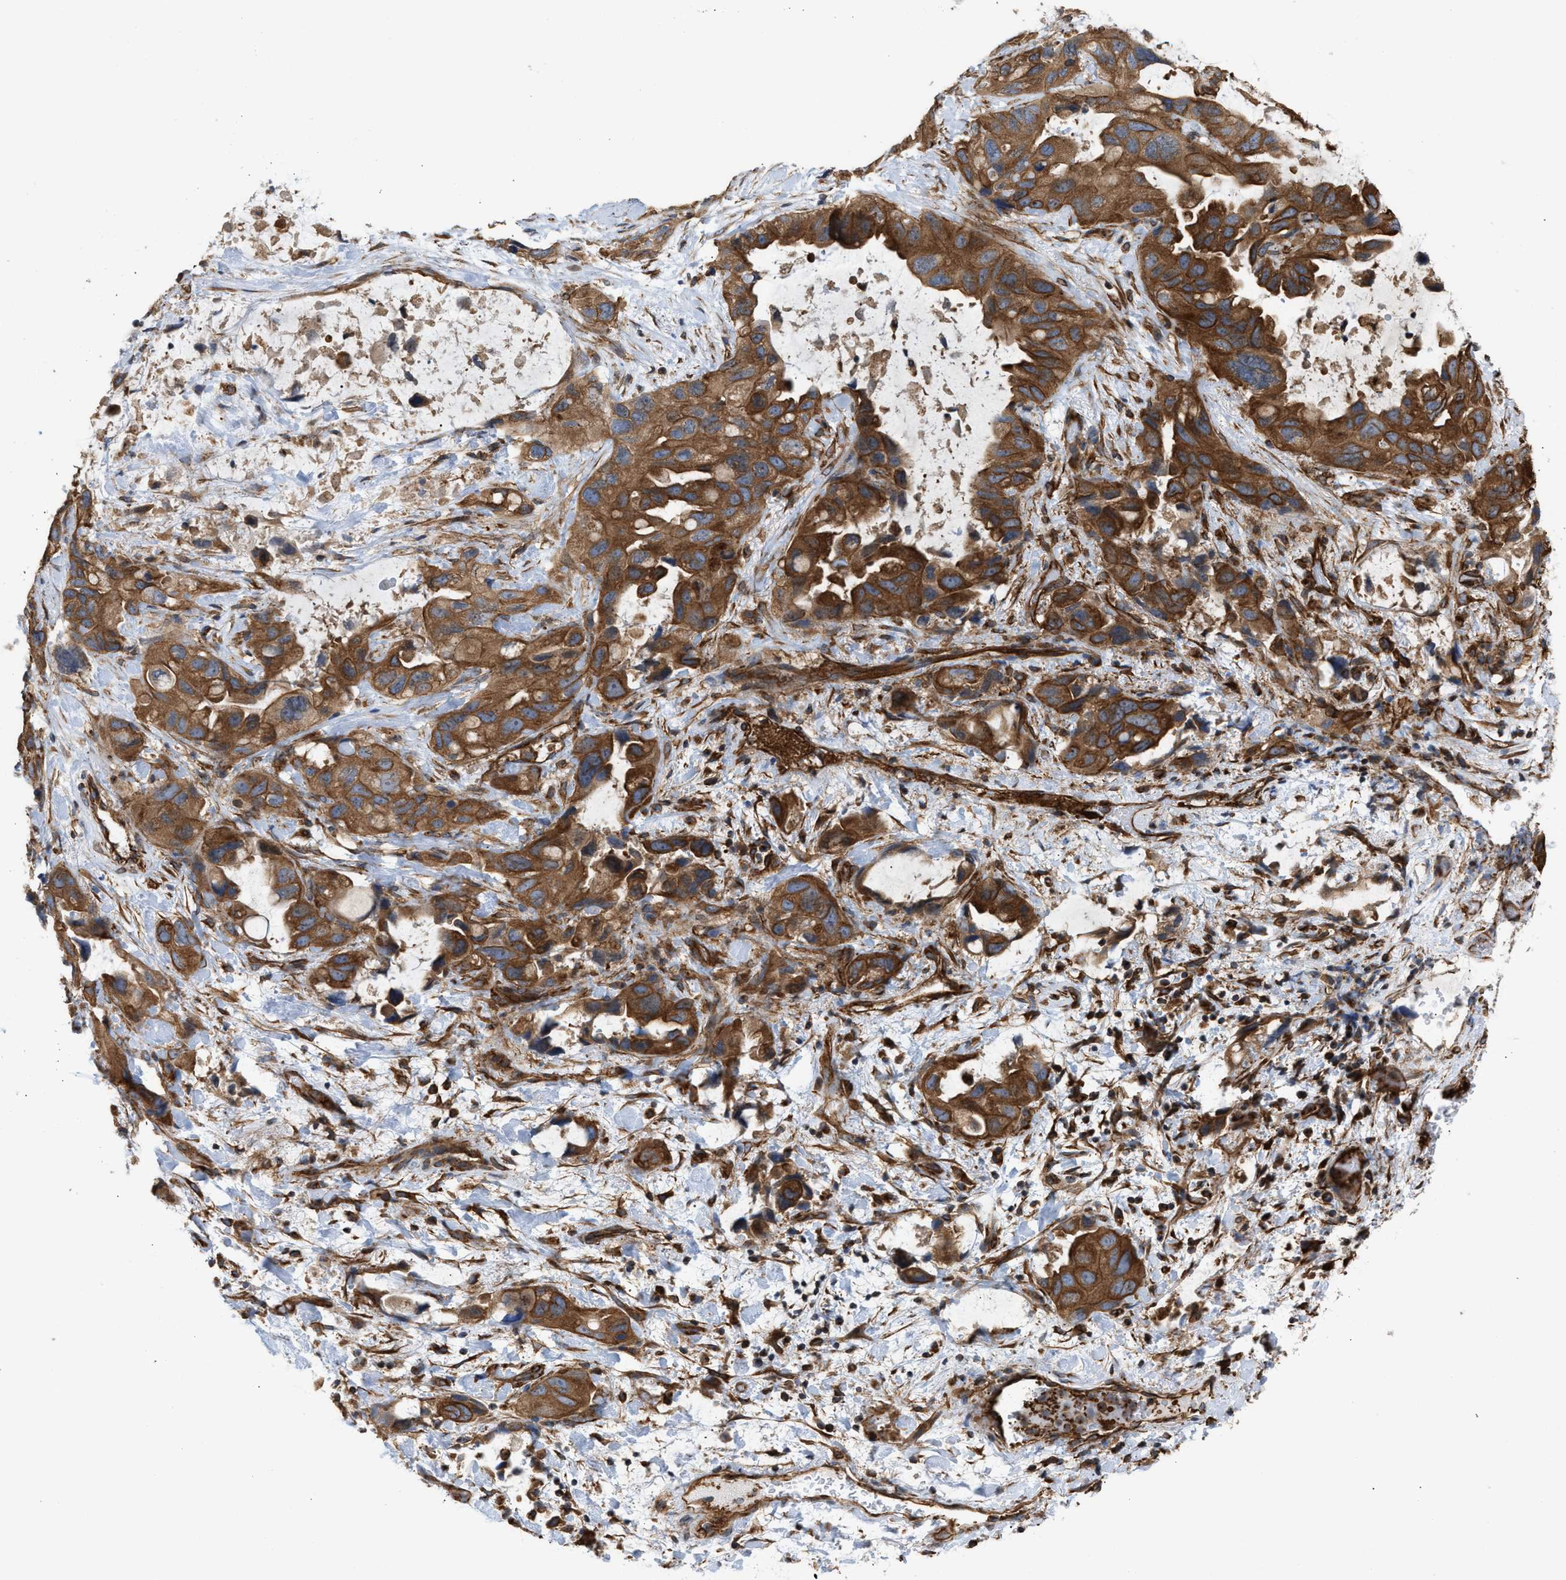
{"staining": {"intensity": "moderate", "quantity": ">75%", "location": "cytoplasmic/membranous"}, "tissue": "lung cancer", "cell_type": "Tumor cells", "image_type": "cancer", "snomed": [{"axis": "morphology", "description": "Squamous cell carcinoma, NOS"}, {"axis": "topography", "description": "Lung"}], "caption": "Tumor cells exhibit moderate cytoplasmic/membranous positivity in approximately >75% of cells in lung squamous cell carcinoma.", "gene": "EPS15L1", "patient": {"sex": "female", "age": 73}}